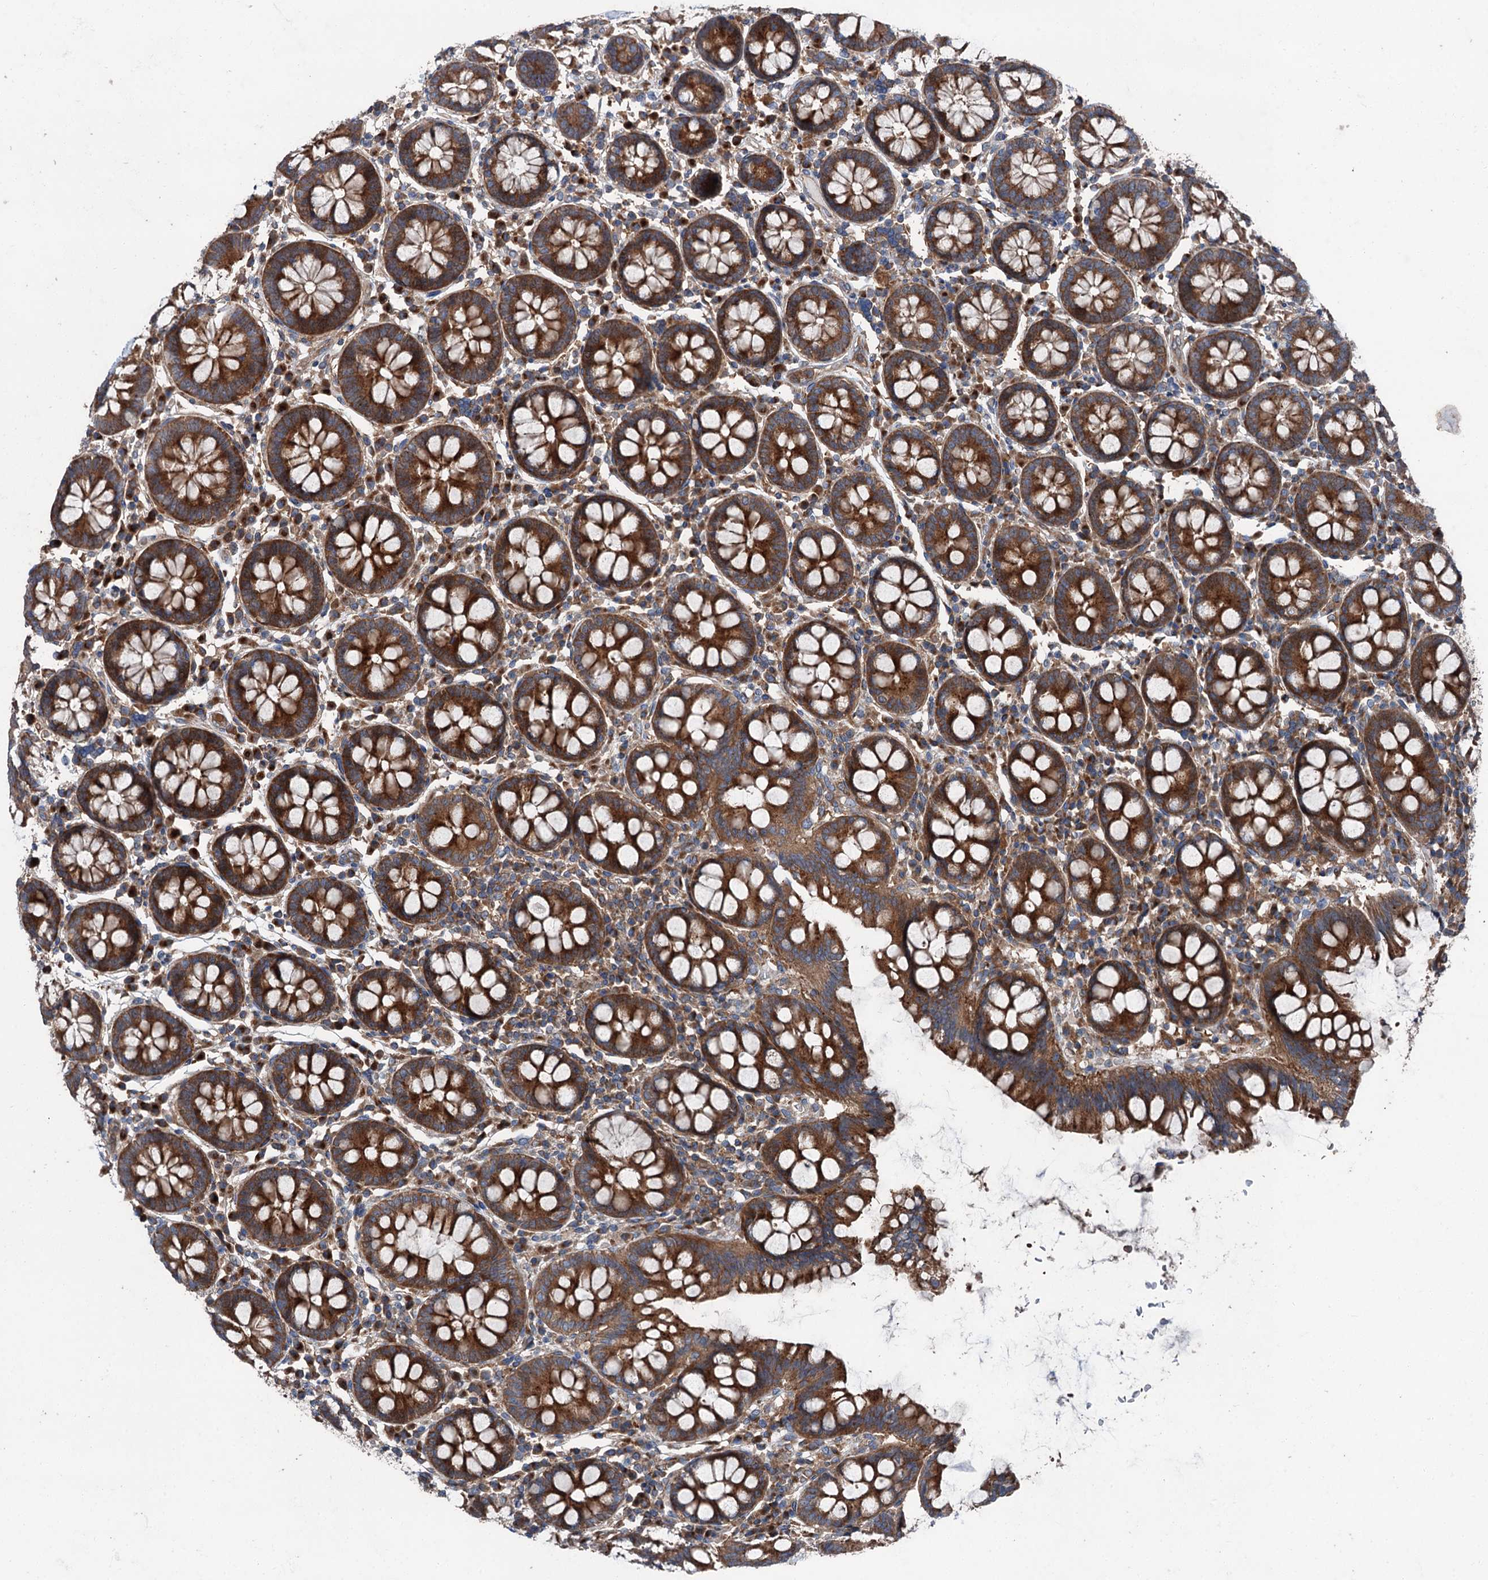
{"staining": {"intensity": "moderate", "quantity": ">75%", "location": "cytoplasmic/membranous"}, "tissue": "colon", "cell_type": "Endothelial cells", "image_type": "normal", "snomed": [{"axis": "morphology", "description": "Normal tissue, NOS"}, {"axis": "topography", "description": "Colon"}], "caption": "Colon stained with a brown dye demonstrates moderate cytoplasmic/membranous positive staining in about >75% of endothelial cells.", "gene": "RUFY1", "patient": {"sex": "female", "age": 79}}